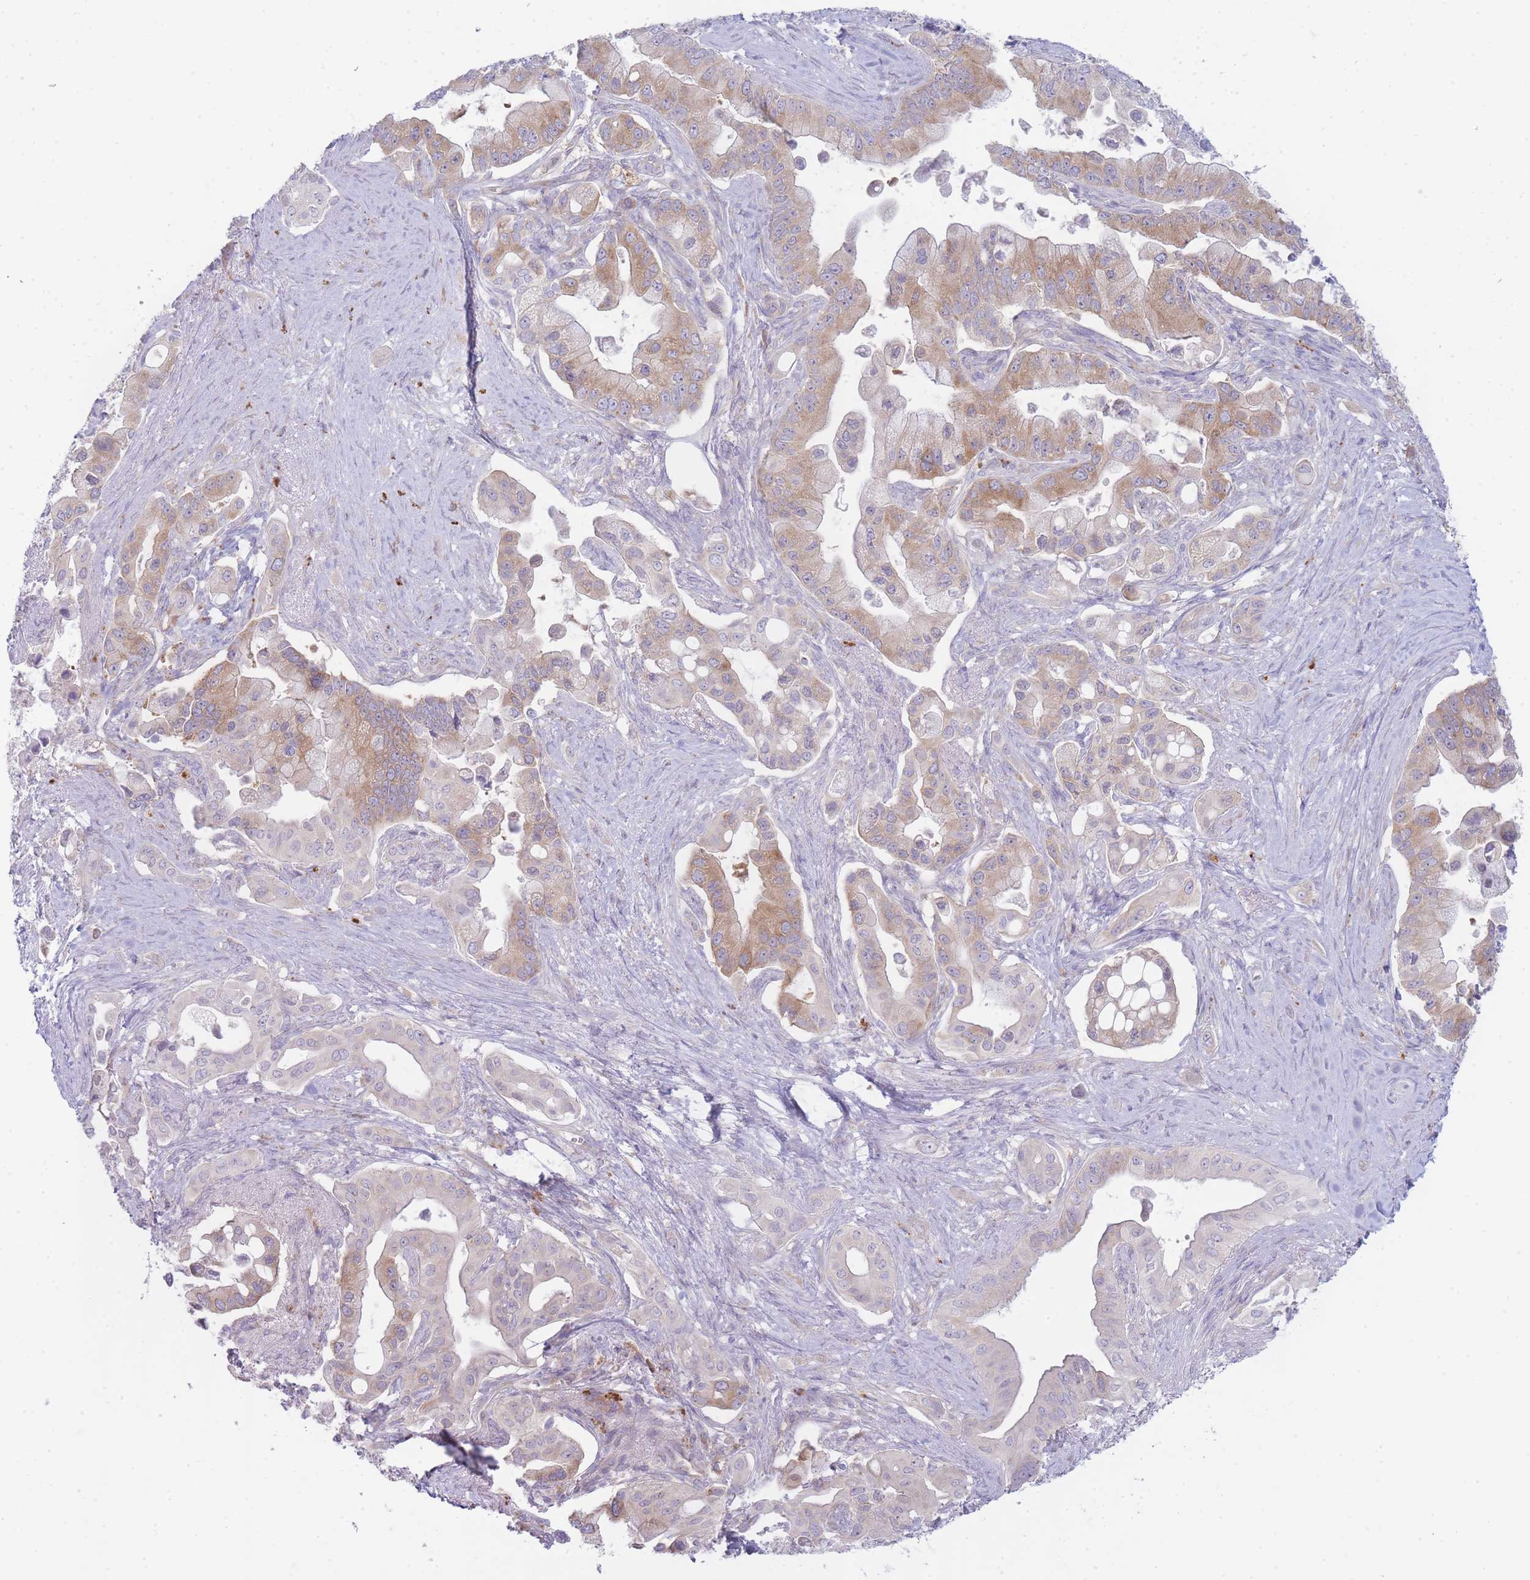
{"staining": {"intensity": "moderate", "quantity": "25%-75%", "location": "cytoplasmic/membranous"}, "tissue": "pancreatic cancer", "cell_type": "Tumor cells", "image_type": "cancer", "snomed": [{"axis": "morphology", "description": "Adenocarcinoma, NOS"}, {"axis": "topography", "description": "Pancreas"}], "caption": "DAB (3,3'-diaminobenzidine) immunohistochemical staining of pancreatic adenocarcinoma shows moderate cytoplasmic/membranous protein positivity in about 25%-75% of tumor cells. (Brightfield microscopy of DAB IHC at high magnification).", "gene": "OR5L2", "patient": {"sex": "male", "age": 57}}